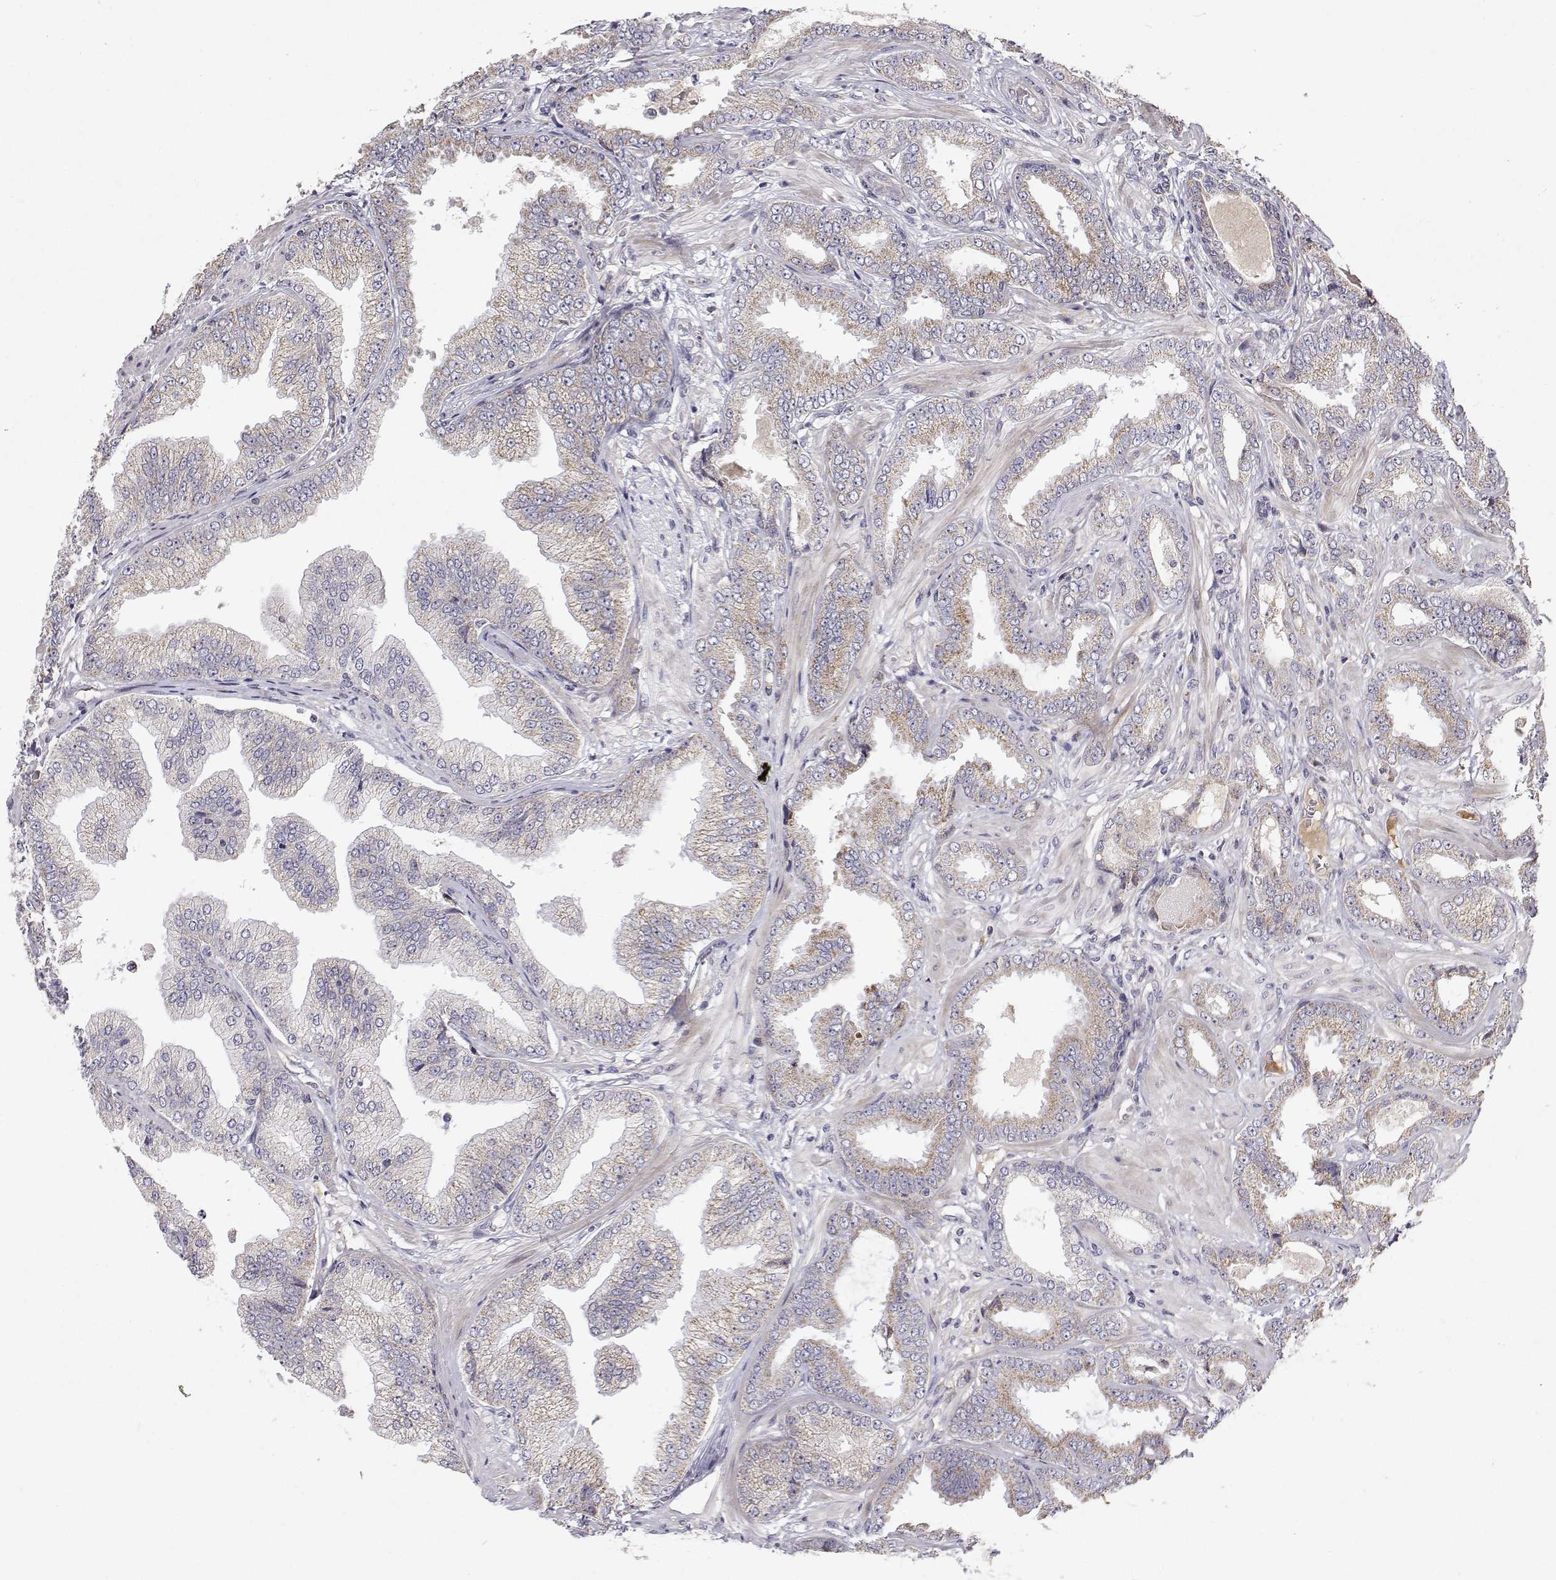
{"staining": {"intensity": "weak", "quantity": "25%-75%", "location": "cytoplasmic/membranous"}, "tissue": "prostate cancer", "cell_type": "Tumor cells", "image_type": "cancer", "snomed": [{"axis": "morphology", "description": "Adenocarcinoma, Low grade"}, {"axis": "topography", "description": "Prostate"}], "caption": "Prostate cancer (adenocarcinoma (low-grade)) stained with DAB immunohistochemistry (IHC) exhibits low levels of weak cytoplasmic/membranous staining in approximately 25%-75% of tumor cells.", "gene": "MRPL3", "patient": {"sex": "male", "age": 55}}